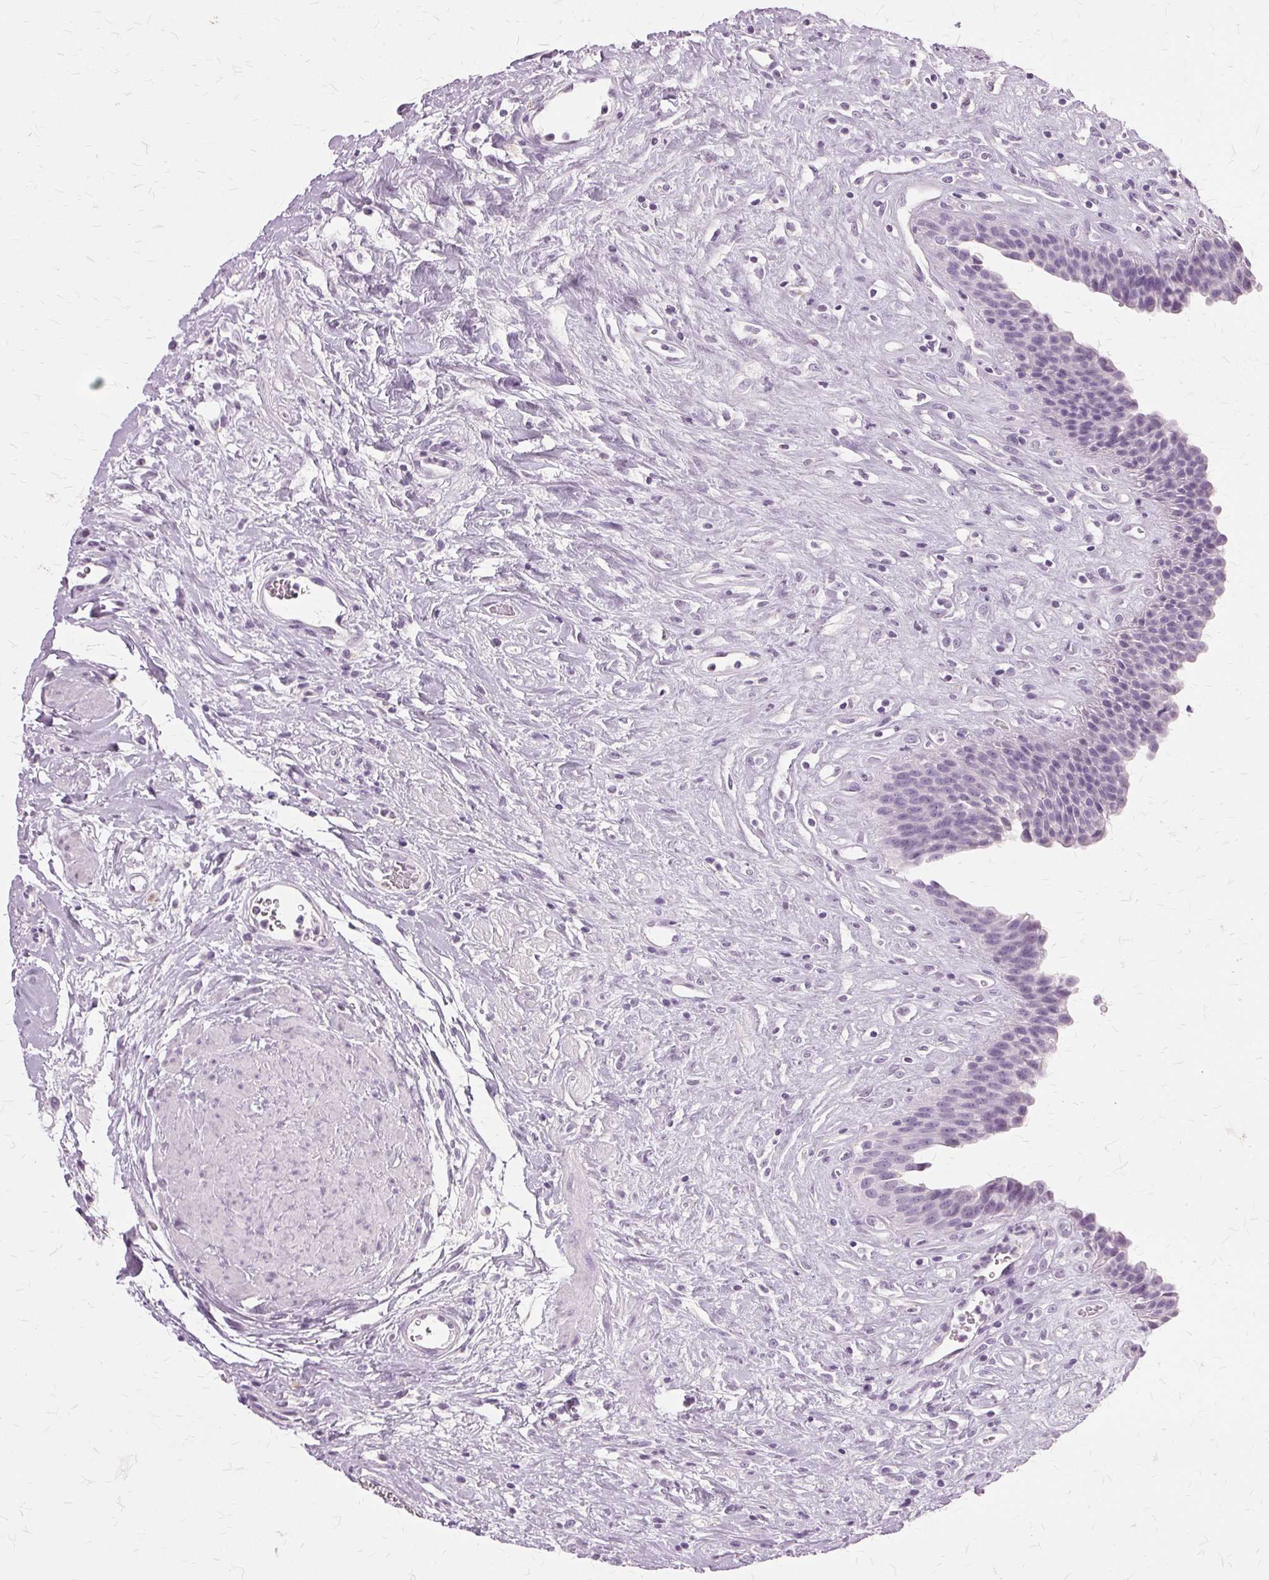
{"staining": {"intensity": "negative", "quantity": "none", "location": "none"}, "tissue": "urinary bladder", "cell_type": "Urothelial cells", "image_type": "normal", "snomed": [{"axis": "morphology", "description": "Normal tissue, NOS"}, {"axis": "topography", "description": "Urinary bladder"}], "caption": "Protein analysis of unremarkable urinary bladder reveals no significant expression in urothelial cells. The staining is performed using DAB (3,3'-diaminobenzidine) brown chromogen with nuclei counter-stained in using hematoxylin.", "gene": "SLC45A3", "patient": {"sex": "female", "age": 56}}